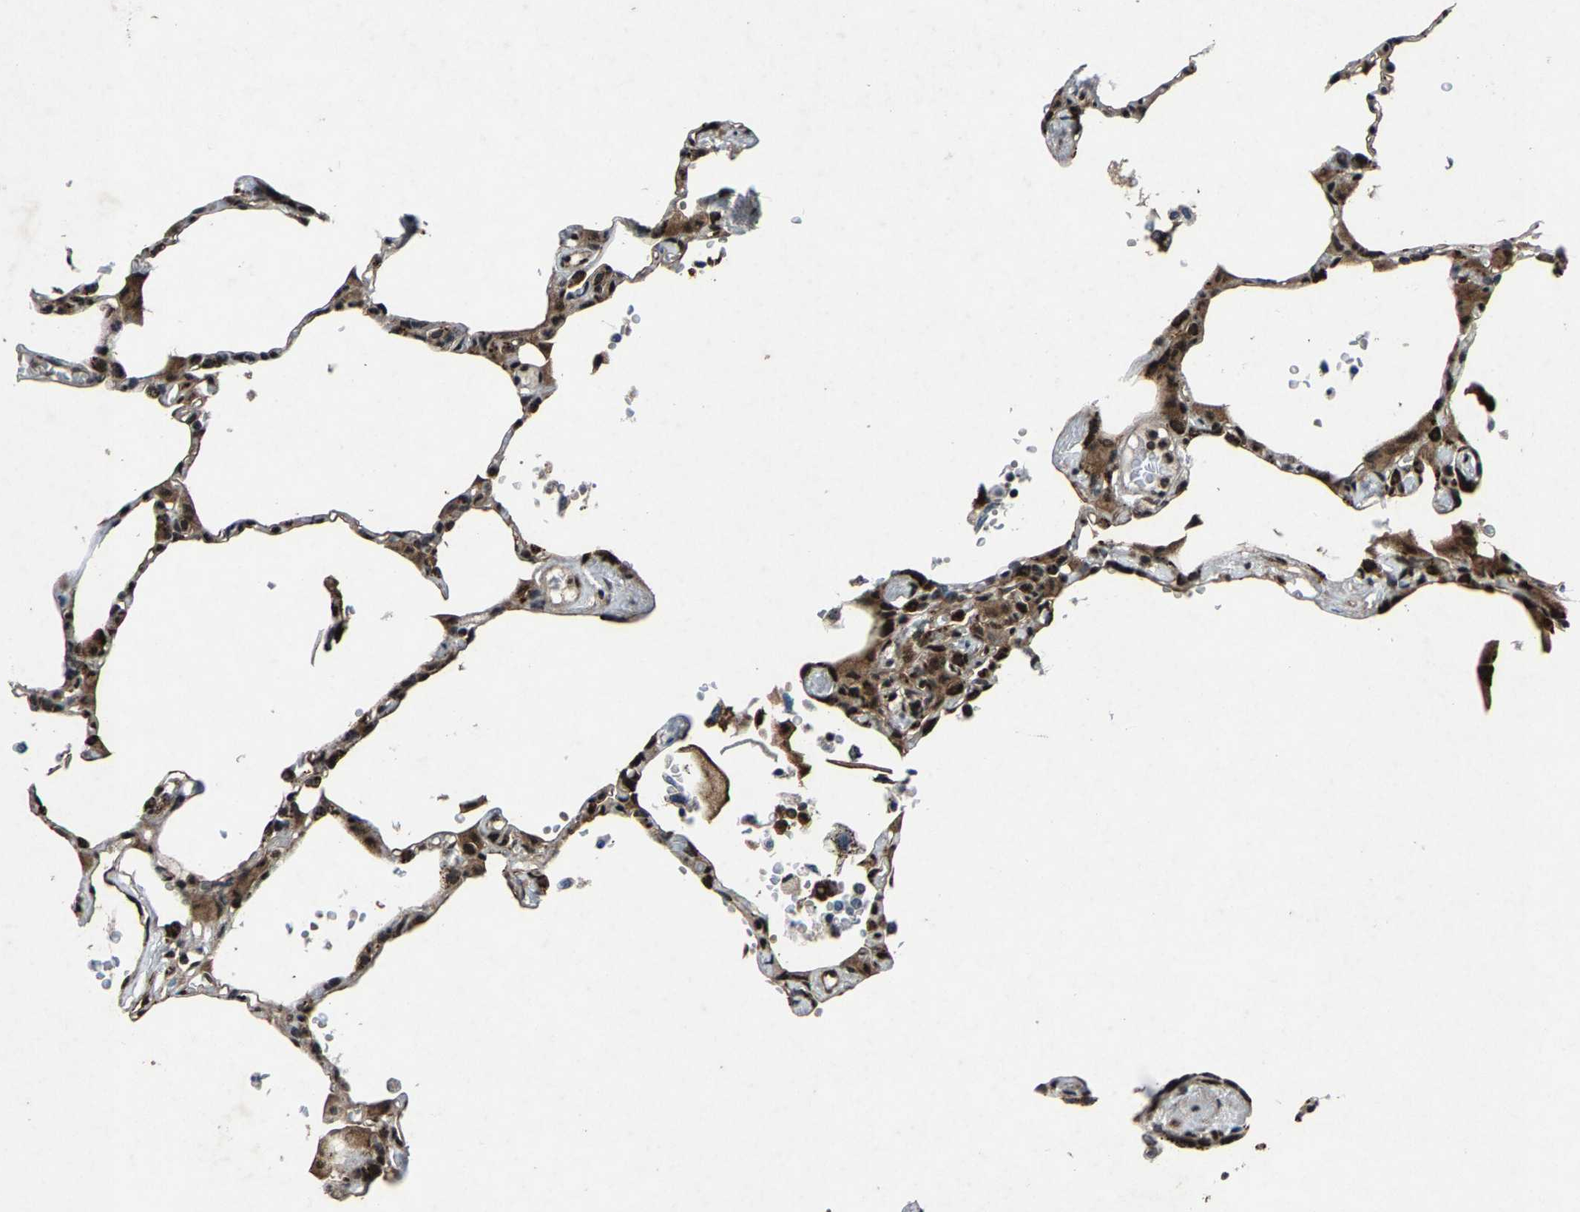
{"staining": {"intensity": "strong", "quantity": ">75%", "location": "cytoplasmic/membranous"}, "tissue": "lung", "cell_type": "Alveolar cells", "image_type": "normal", "snomed": [{"axis": "morphology", "description": "Normal tissue, NOS"}, {"axis": "topography", "description": "Lung"}], "caption": "Protein analysis of unremarkable lung reveals strong cytoplasmic/membranous expression in approximately >75% of alveolar cells.", "gene": "ATXN3", "patient": {"sex": "female", "age": 49}}